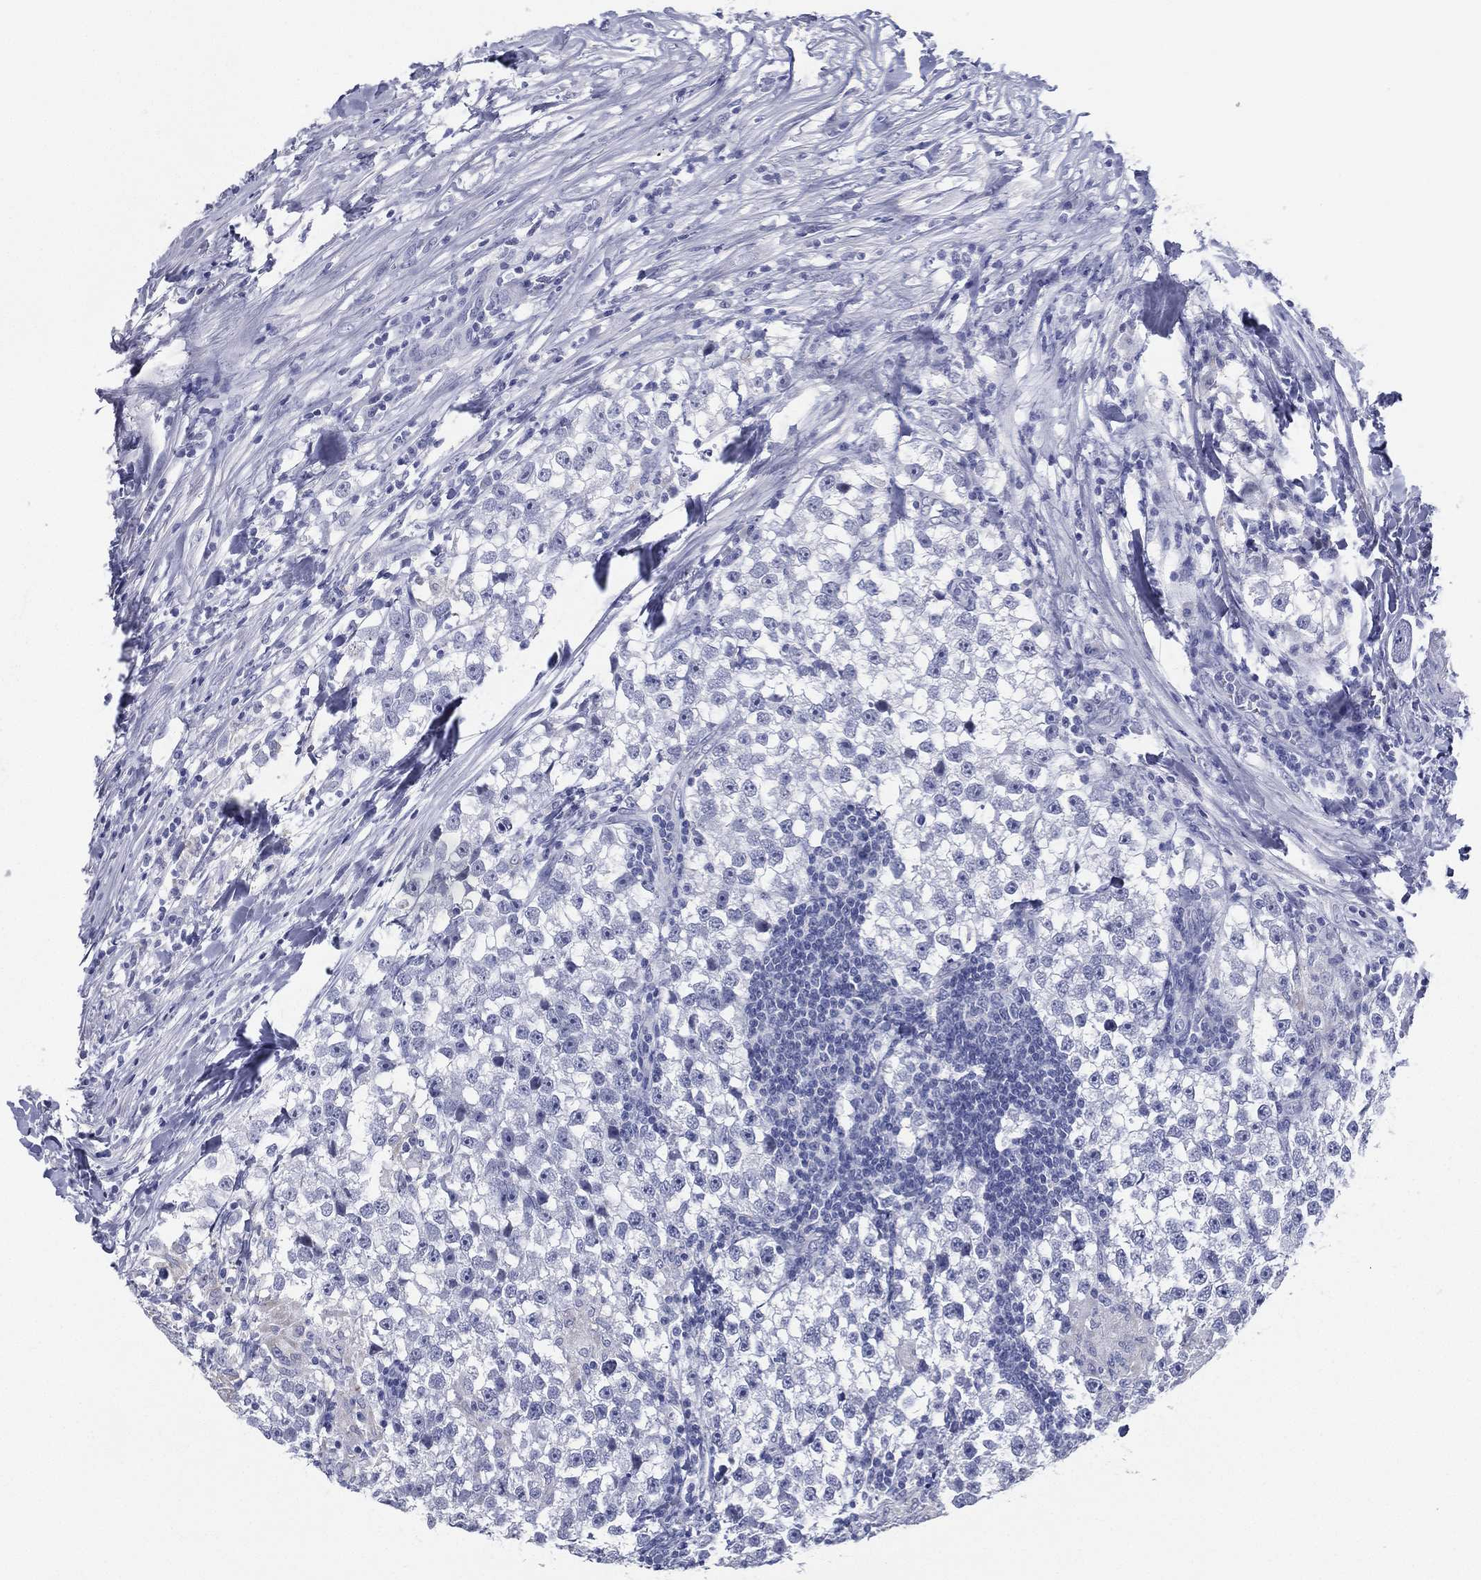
{"staining": {"intensity": "negative", "quantity": "none", "location": "none"}, "tissue": "testis cancer", "cell_type": "Tumor cells", "image_type": "cancer", "snomed": [{"axis": "morphology", "description": "Seminoma, NOS"}, {"axis": "topography", "description": "Testis"}], "caption": "This is a micrograph of immunohistochemistry staining of seminoma (testis), which shows no expression in tumor cells.", "gene": "RSPH4A", "patient": {"sex": "male", "age": 46}}